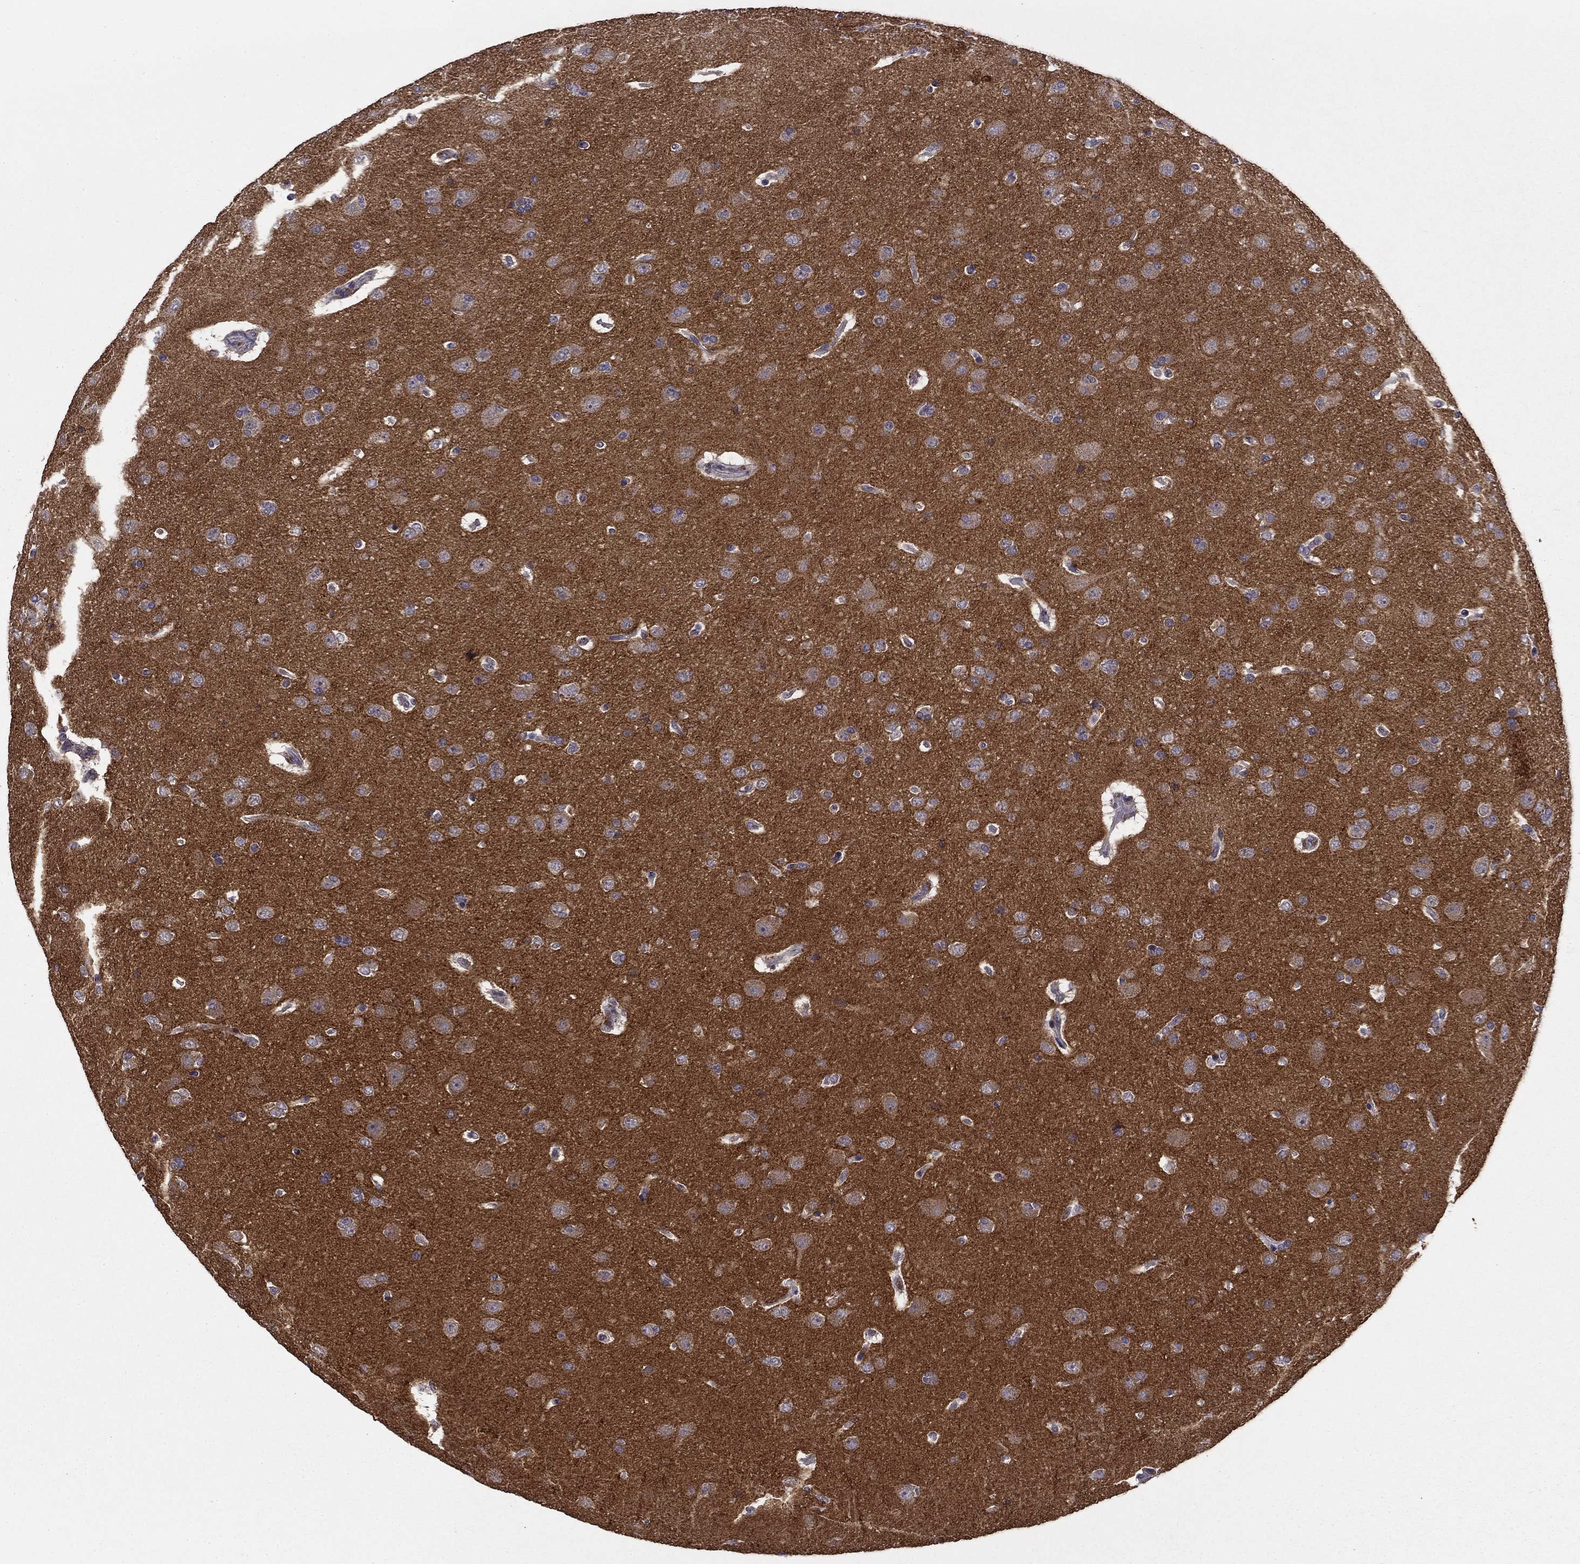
{"staining": {"intensity": "negative", "quantity": "none", "location": "none"}, "tissue": "glioma", "cell_type": "Tumor cells", "image_type": "cancer", "snomed": [{"axis": "morphology", "description": "Glioma, malignant, NOS"}, {"axis": "topography", "description": "Cerebral cortex"}], "caption": "Protein analysis of glioma (malignant) shows no significant staining in tumor cells.", "gene": "HCN1", "patient": {"sex": "male", "age": 58}}